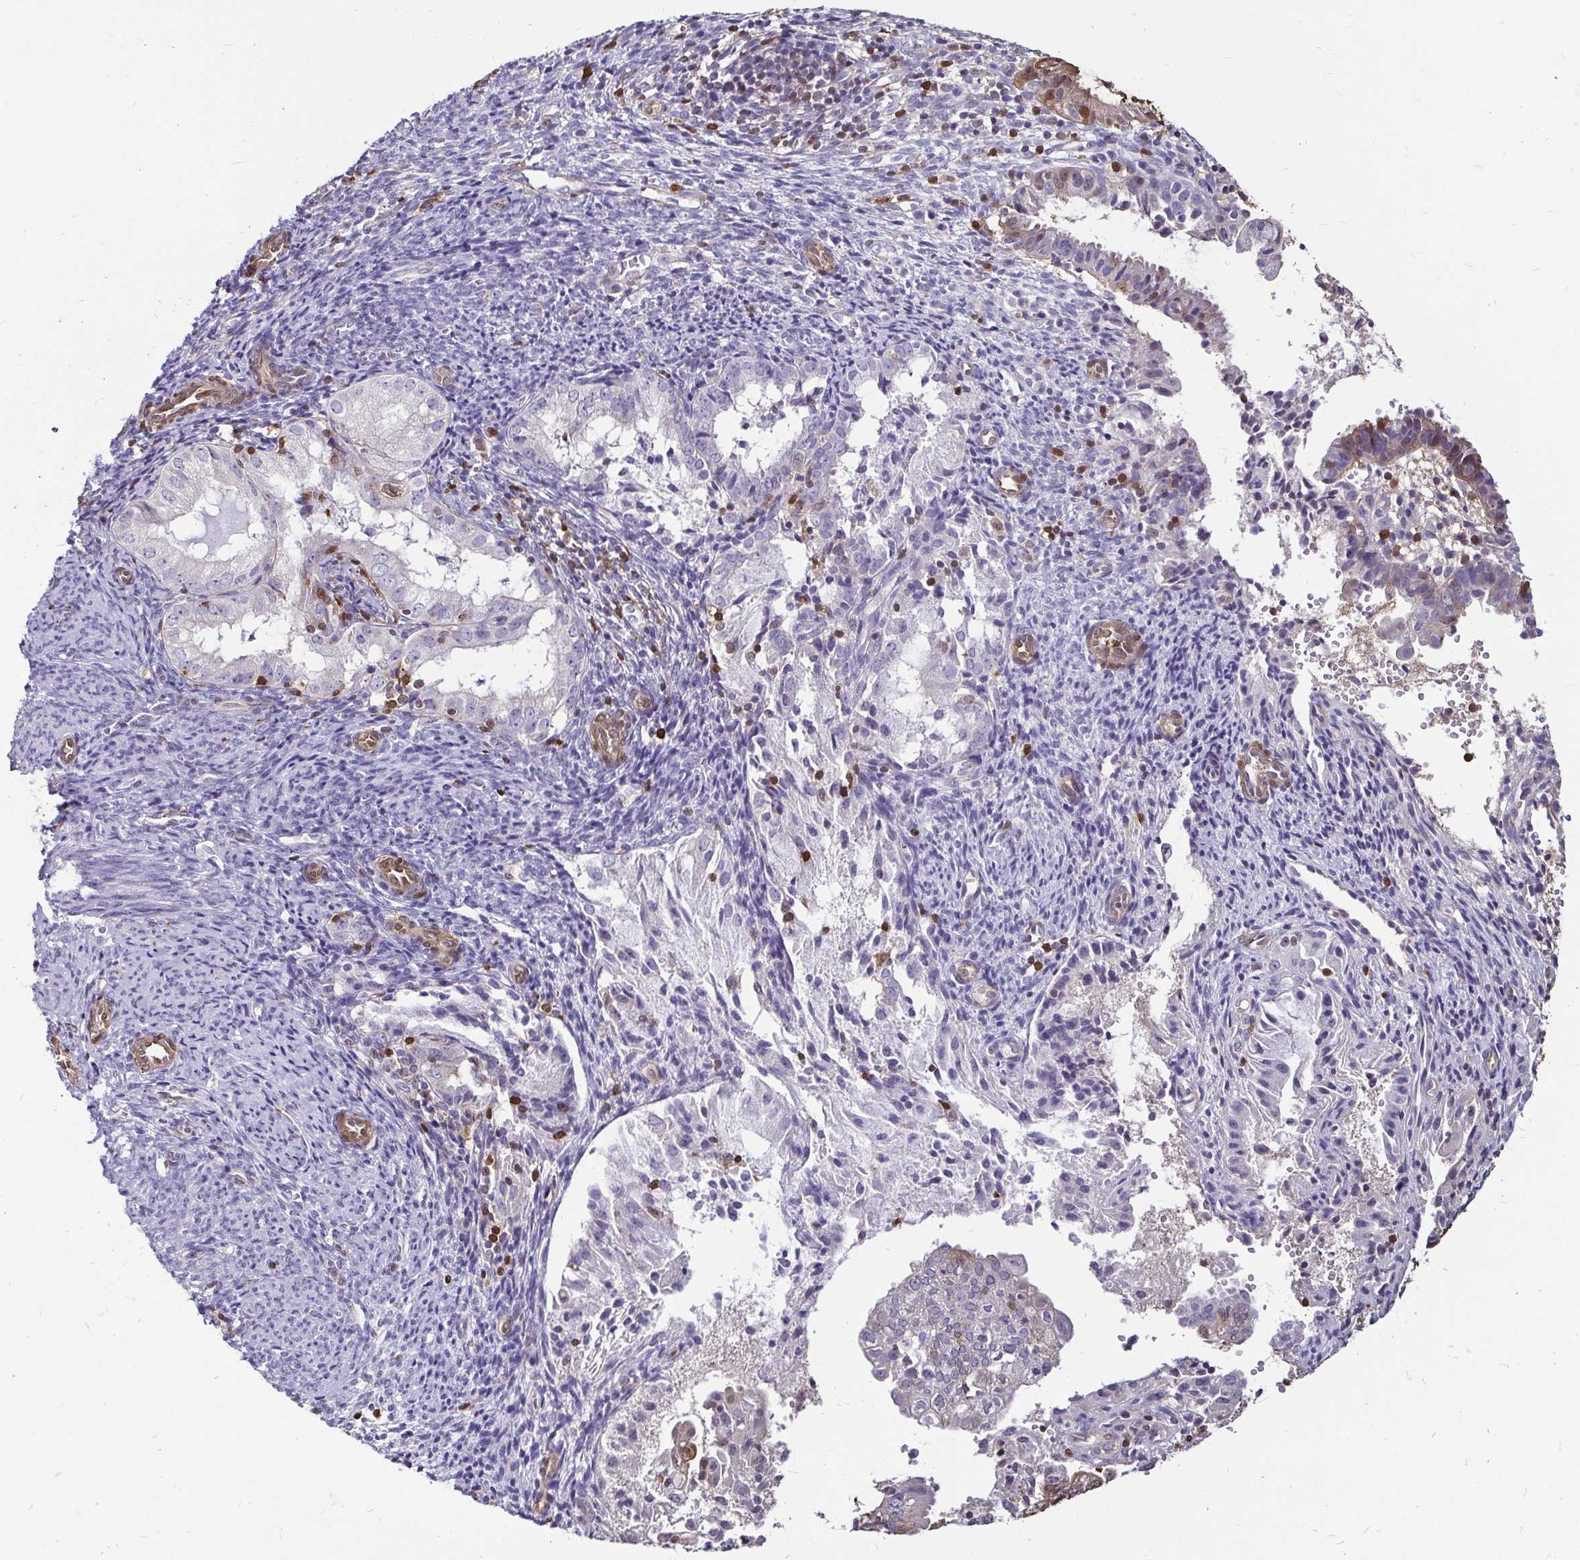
{"staining": {"intensity": "negative", "quantity": "none", "location": "none"}, "tissue": "endometrial cancer", "cell_type": "Tumor cells", "image_type": "cancer", "snomed": [{"axis": "morphology", "description": "Adenocarcinoma, NOS"}, {"axis": "topography", "description": "Endometrium"}], "caption": "This is an immunohistochemistry (IHC) micrograph of endometrial cancer. There is no staining in tumor cells.", "gene": "ZFP1", "patient": {"sex": "female", "age": 55}}